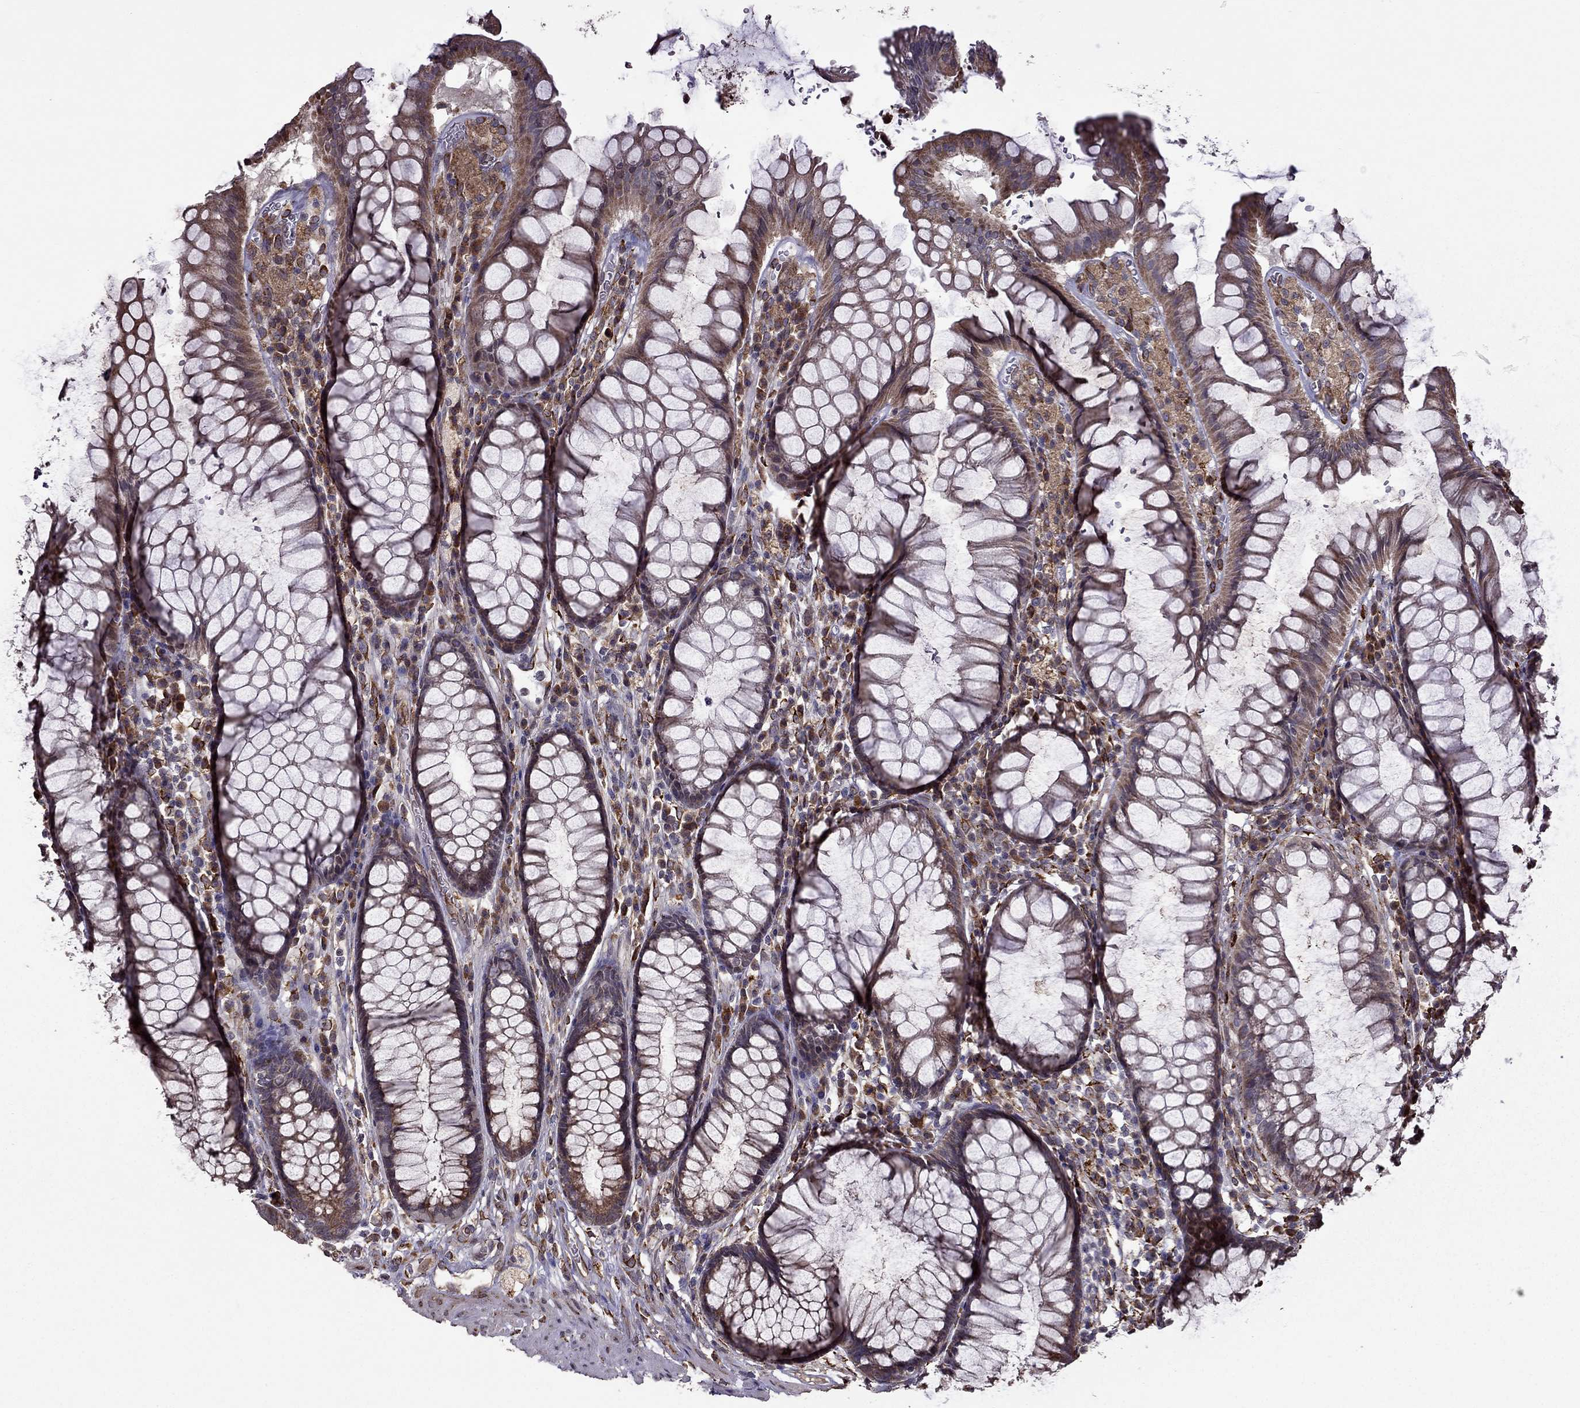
{"staining": {"intensity": "moderate", "quantity": "25%-75%", "location": "cytoplasmic/membranous"}, "tissue": "rectum", "cell_type": "Glandular cells", "image_type": "normal", "snomed": [{"axis": "morphology", "description": "Normal tissue, NOS"}, {"axis": "topography", "description": "Rectum"}], "caption": "Immunohistochemistry (IHC) histopathology image of benign rectum stained for a protein (brown), which demonstrates medium levels of moderate cytoplasmic/membranous staining in about 25%-75% of glandular cells.", "gene": "IKBIP", "patient": {"sex": "female", "age": 68}}